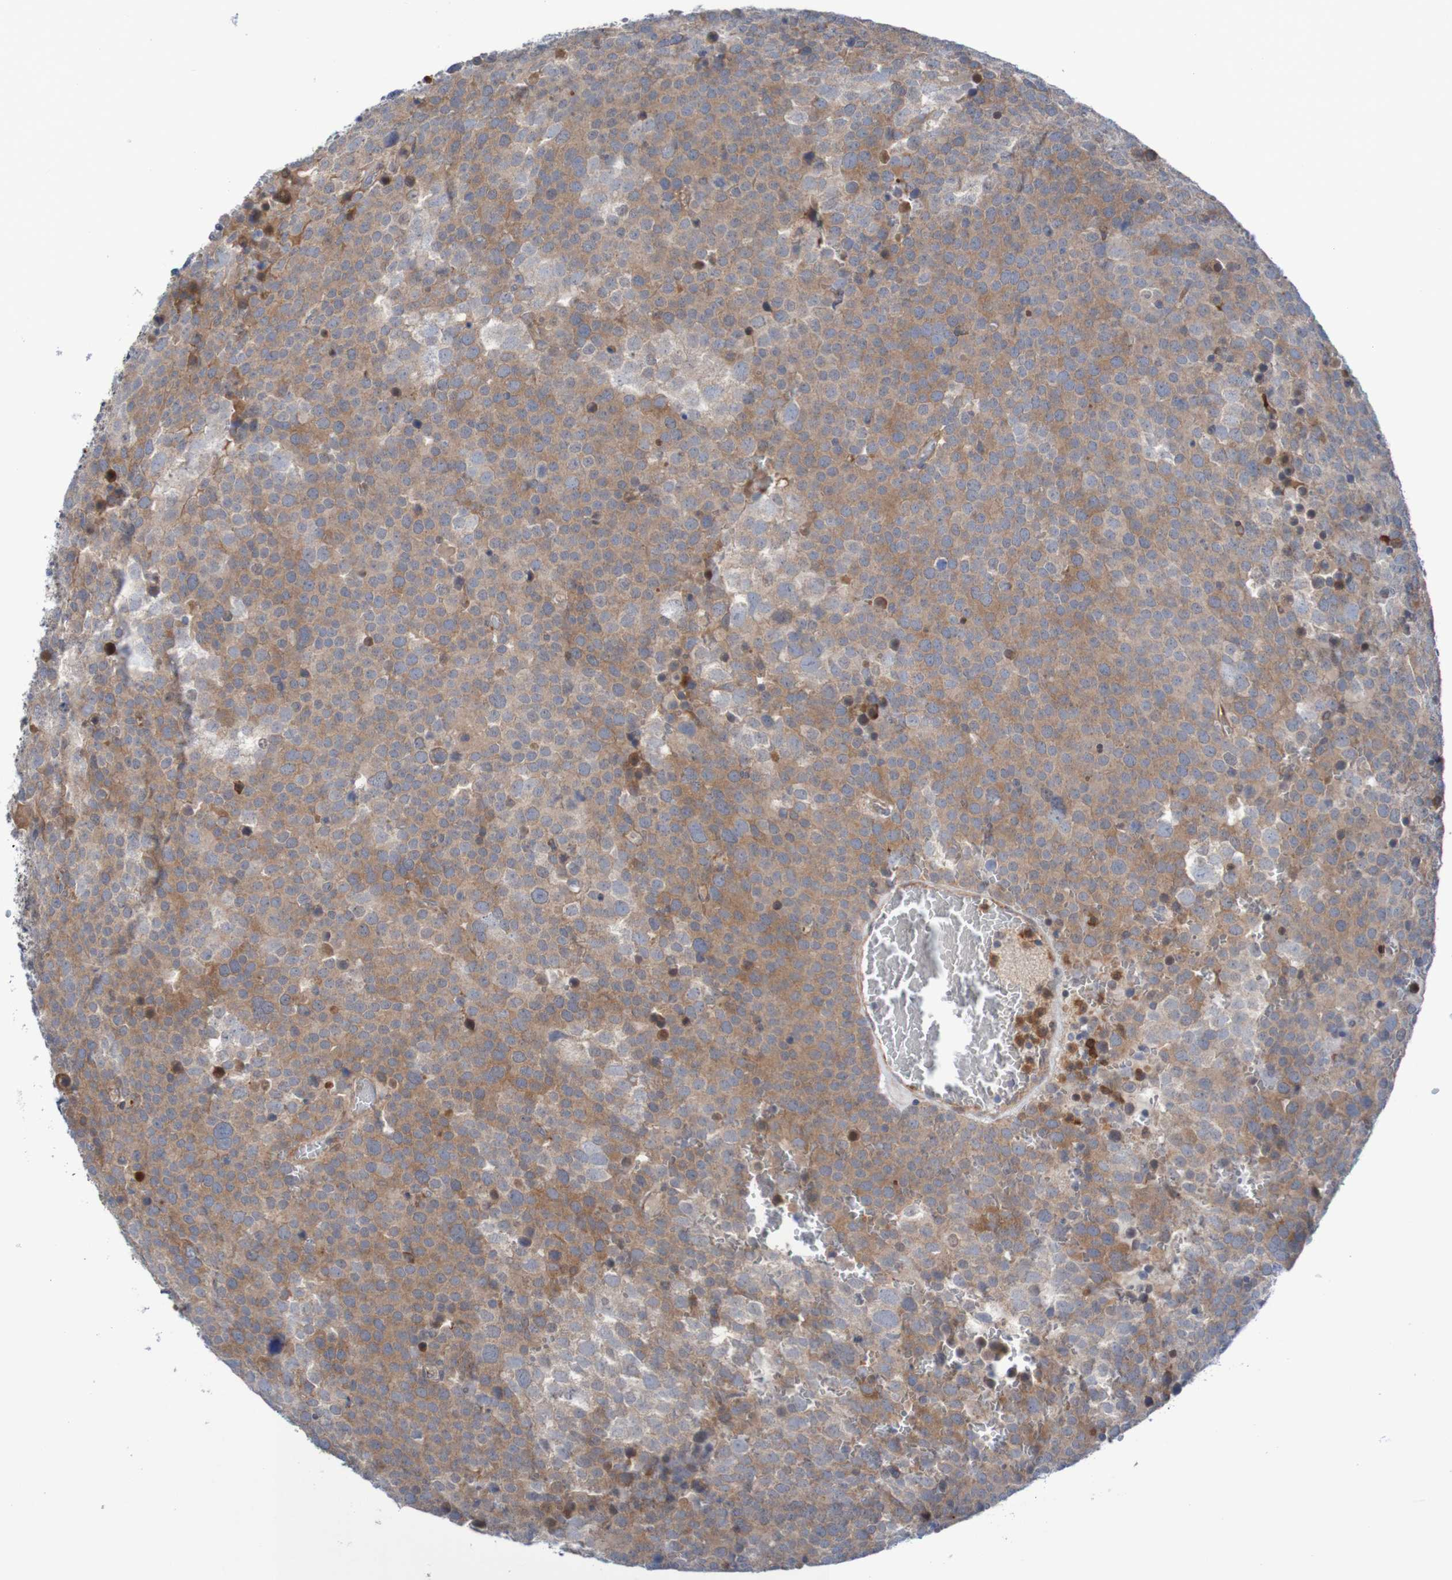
{"staining": {"intensity": "moderate", "quantity": "25%-75%", "location": "cytoplasmic/membranous"}, "tissue": "testis cancer", "cell_type": "Tumor cells", "image_type": "cancer", "snomed": [{"axis": "morphology", "description": "Seminoma, NOS"}, {"axis": "topography", "description": "Testis"}], "caption": "Immunohistochemical staining of human seminoma (testis) reveals moderate cytoplasmic/membranous protein expression in approximately 25%-75% of tumor cells.", "gene": "ANGPT4", "patient": {"sex": "male", "age": 71}}